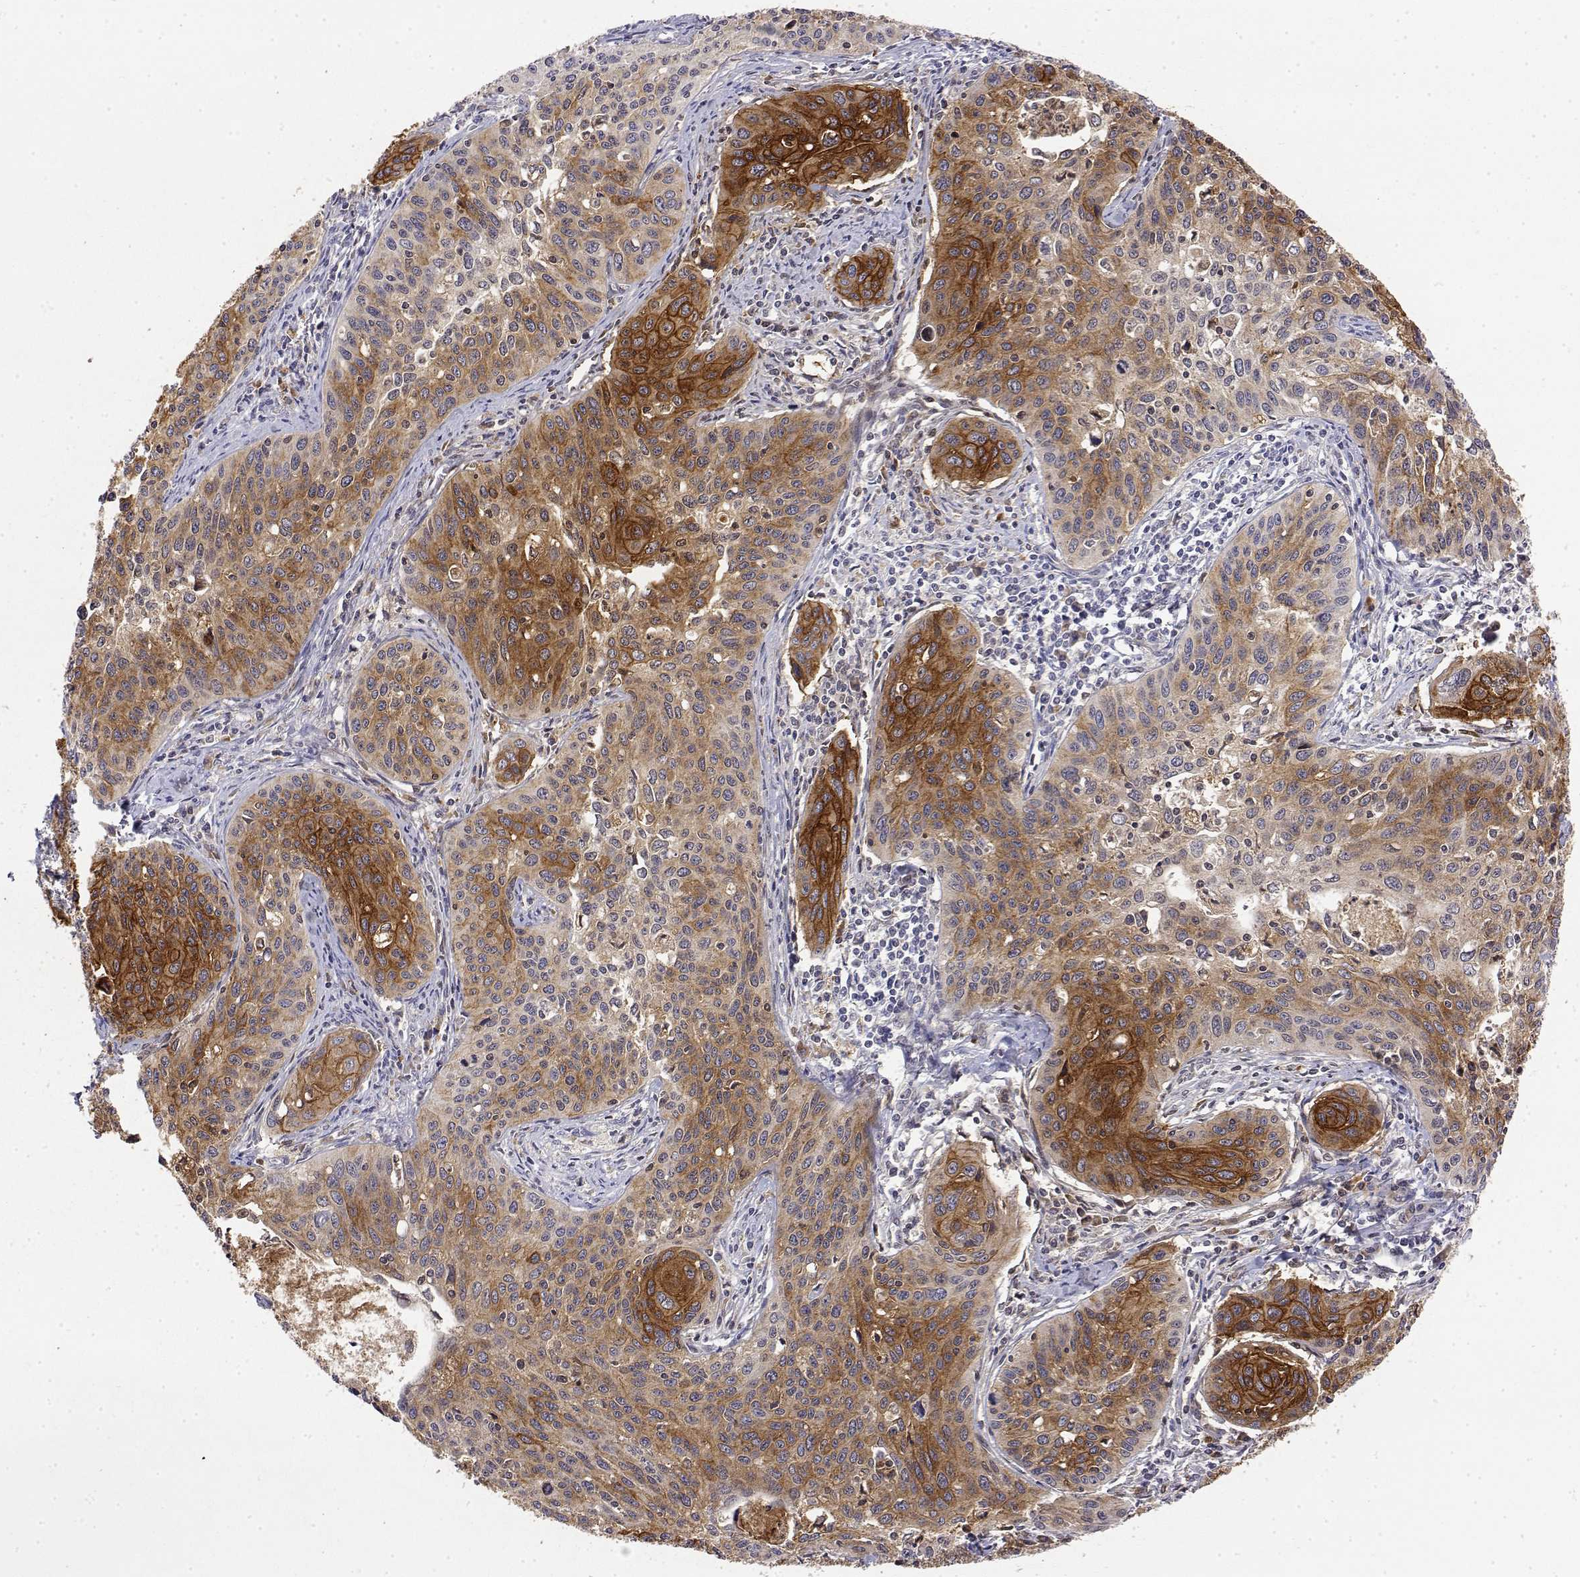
{"staining": {"intensity": "moderate", "quantity": ">75%", "location": "cytoplasmic/membranous"}, "tissue": "cervical cancer", "cell_type": "Tumor cells", "image_type": "cancer", "snomed": [{"axis": "morphology", "description": "Squamous cell carcinoma, NOS"}, {"axis": "topography", "description": "Cervix"}], "caption": "Protein staining of squamous cell carcinoma (cervical) tissue demonstrates moderate cytoplasmic/membranous expression in about >75% of tumor cells.", "gene": "LY6D", "patient": {"sex": "female", "age": 31}}